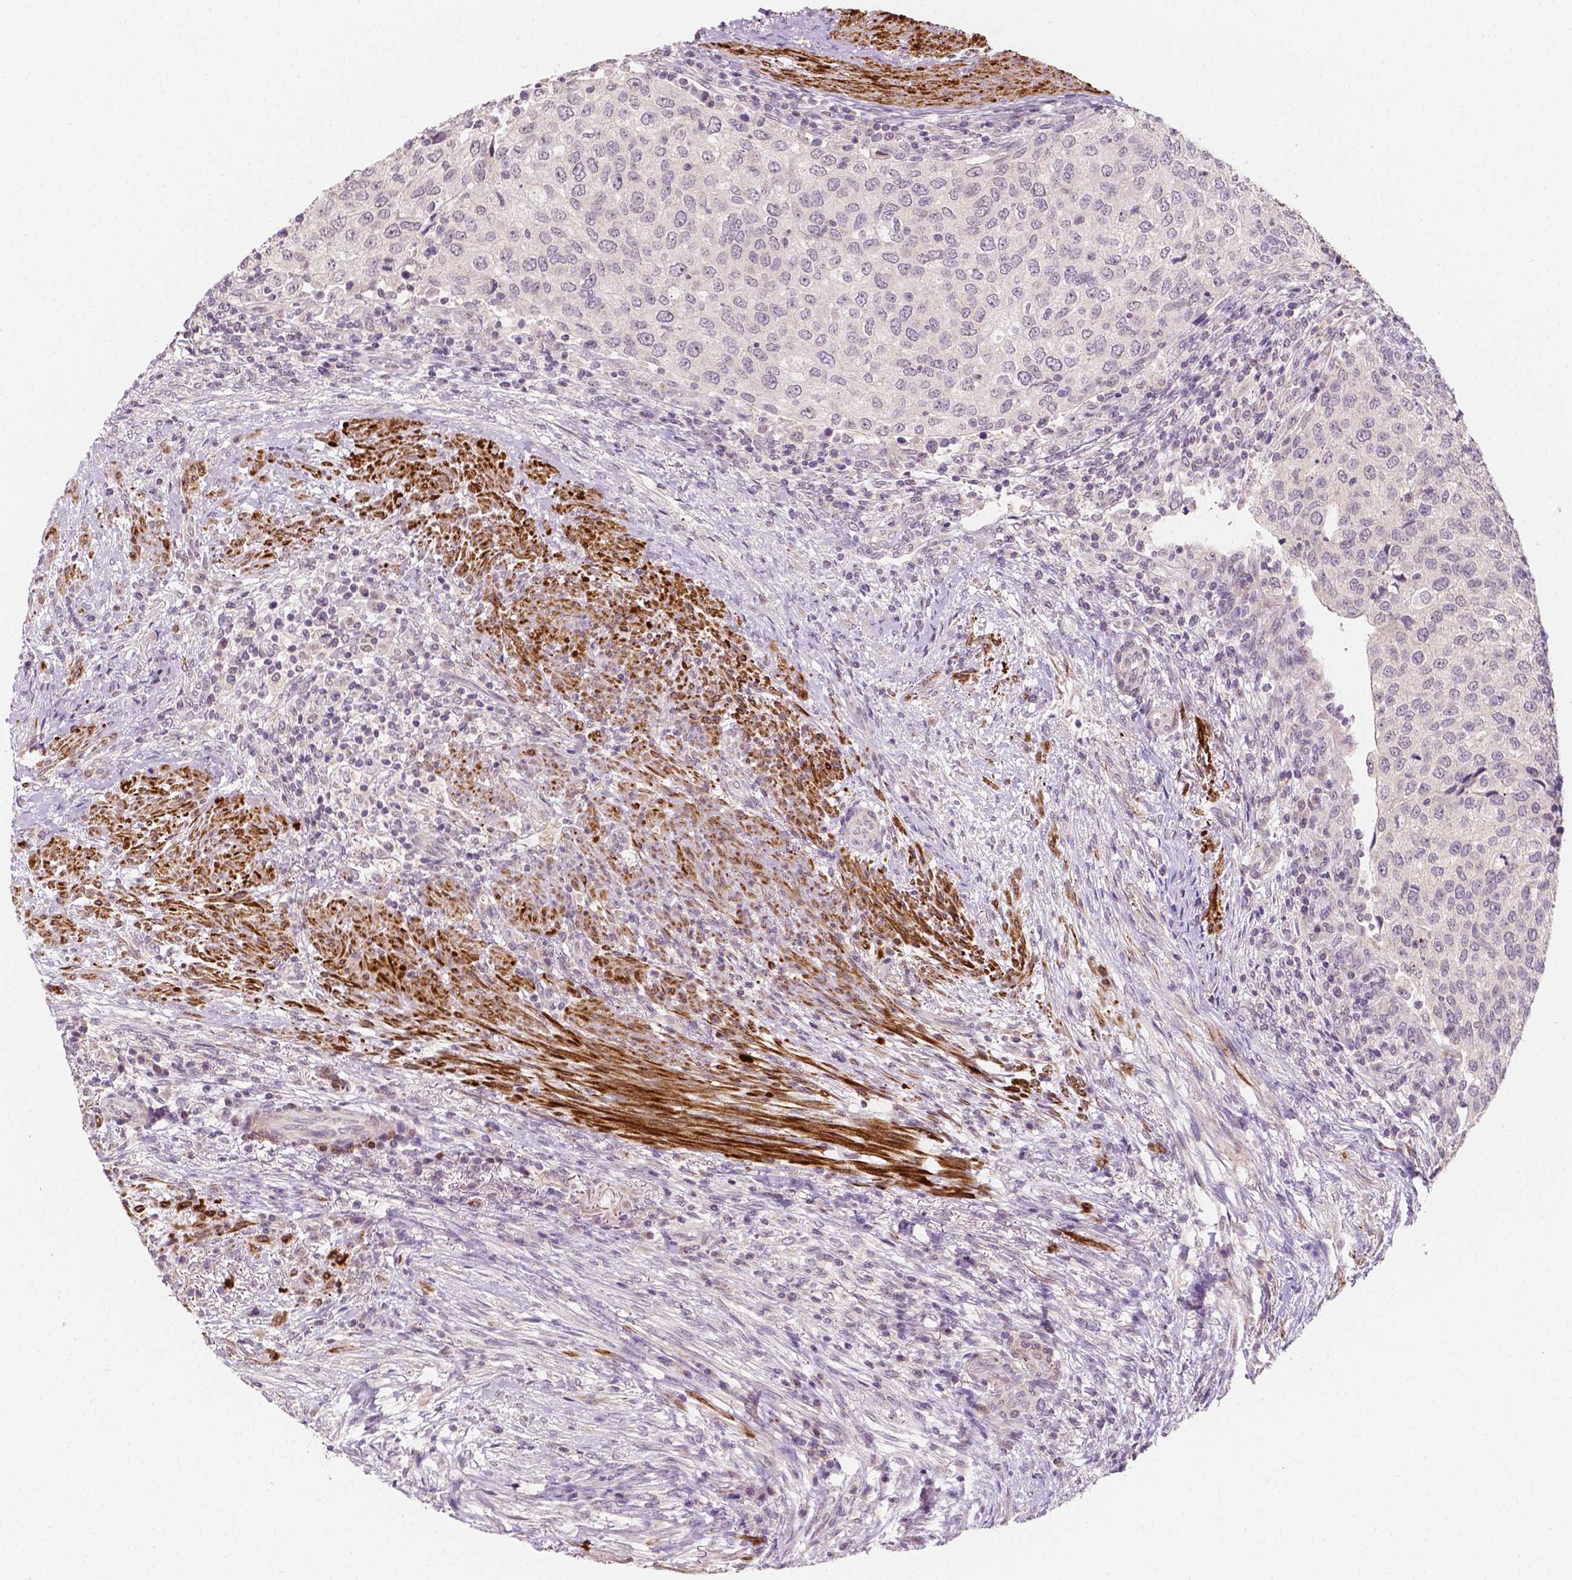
{"staining": {"intensity": "negative", "quantity": "none", "location": "none"}, "tissue": "urothelial cancer", "cell_type": "Tumor cells", "image_type": "cancer", "snomed": [{"axis": "morphology", "description": "Urothelial carcinoma, High grade"}, {"axis": "topography", "description": "Urinary bladder"}], "caption": "Micrograph shows no protein positivity in tumor cells of urothelial carcinoma (high-grade) tissue.", "gene": "SIRT2", "patient": {"sex": "female", "age": 78}}